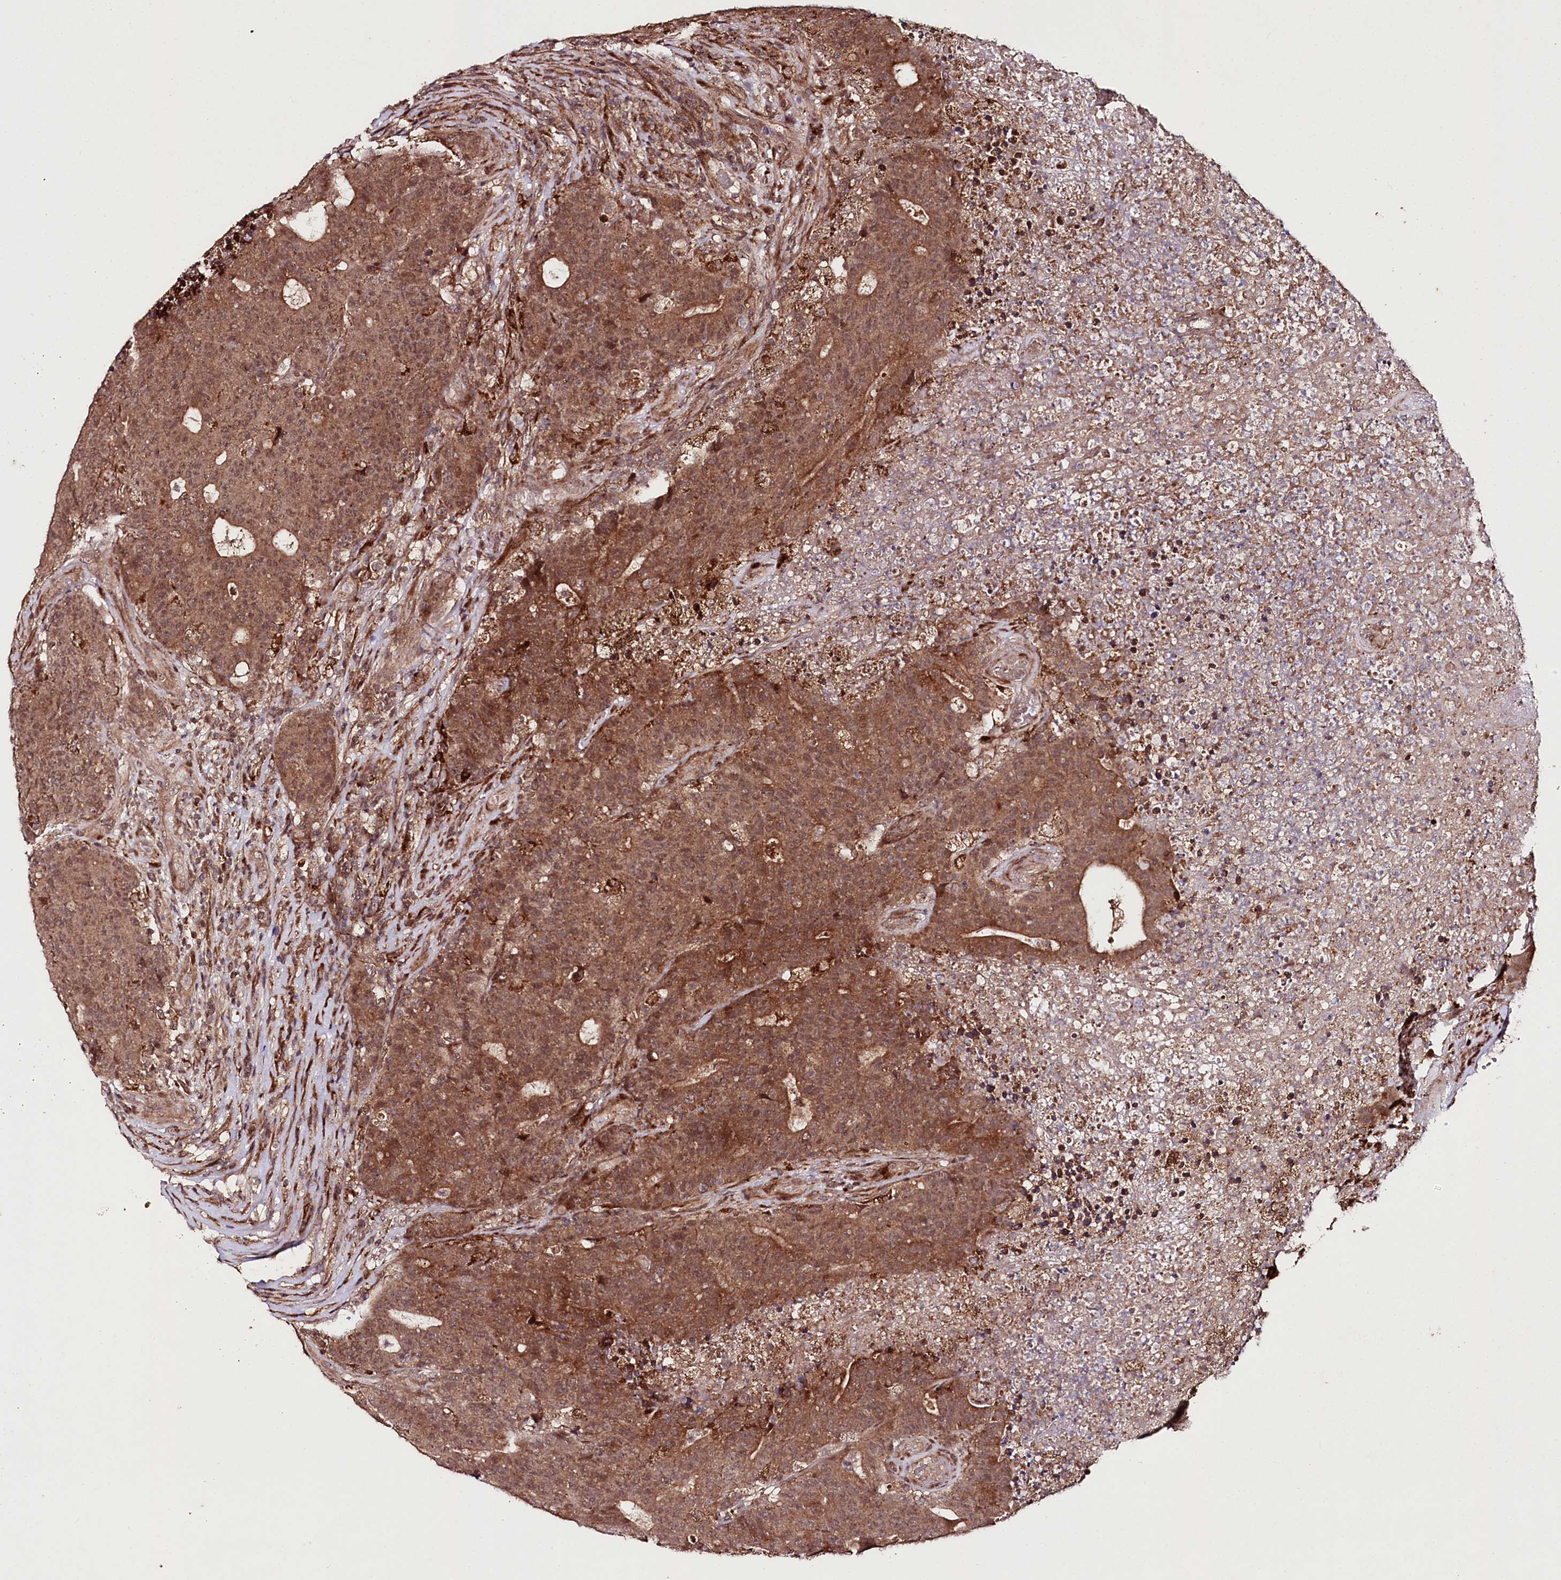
{"staining": {"intensity": "moderate", "quantity": ">75%", "location": "cytoplasmic/membranous"}, "tissue": "colorectal cancer", "cell_type": "Tumor cells", "image_type": "cancer", "snomed": [{"axis": "morphology", "description": "Adenocarcinoma, NOS"}, {"axis": "topography", "description": "Colon"}], "caption": "Protein expression by immunohistochemistry demonstrates moderate cytoplasmic/membranous expression in about >75% of tumor cells in colorectal adenocarcinoma.", "gene": "PHLDB1", "patient": {"sex": "female", "age": 75}}